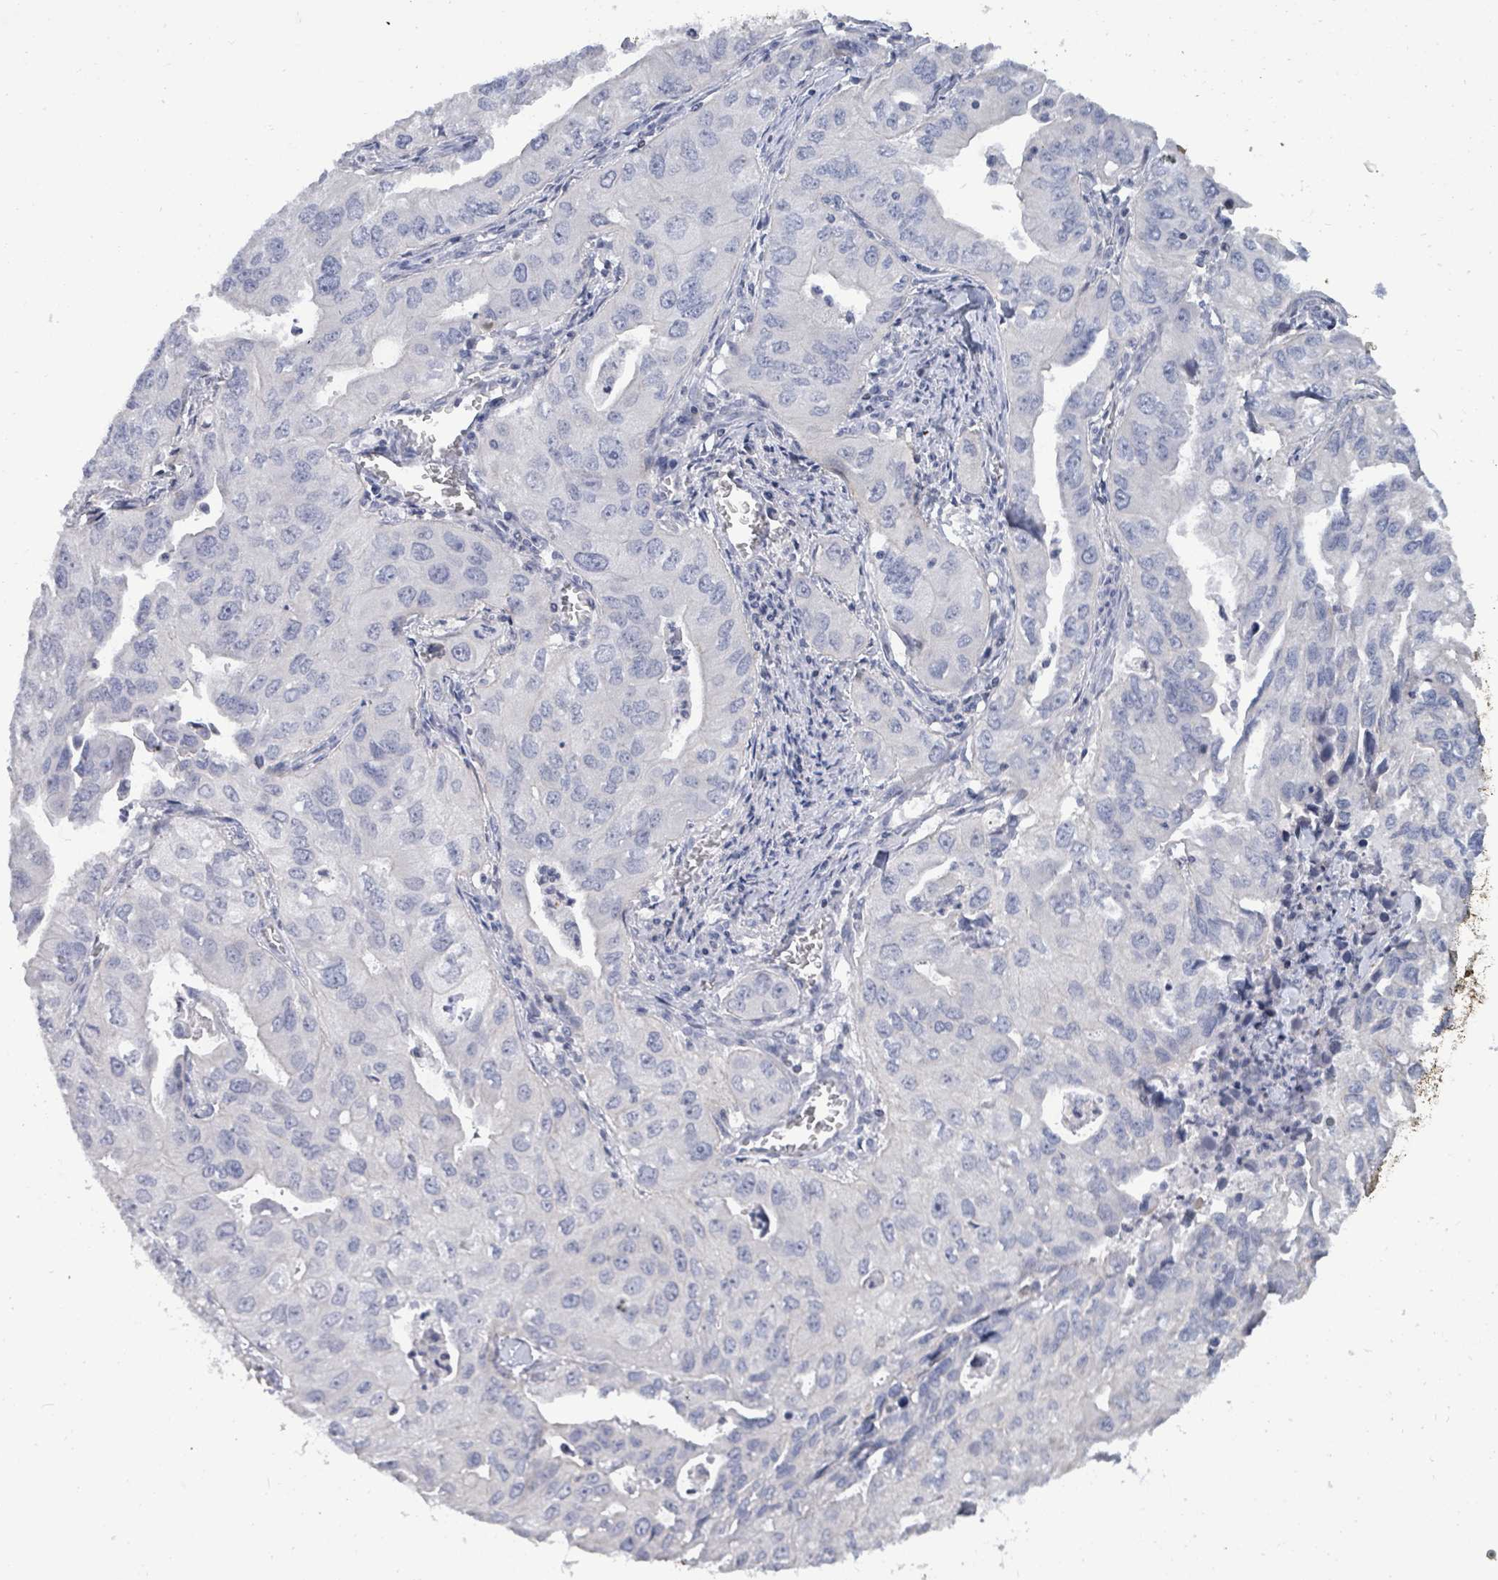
{"staining": {"intensity": "negative", "quantity": "none", "location": "none"}, "tissue": "lung cancer", "cell_type": "Tumor cells", "image_type": "cancer", "snomed": [{"axis": "morphology", "description": "Adenocarcinoma, NOS"}, {"axis": "topography", "description": "Lung"}], "caption": "DAB (3,3'-diaminobenzidine) immunohistochemical staining of human lung cancer exhibits no significant staining in tumor cells. (DAB (3,3'-diaminobenzidine) immunohistochemistry with hematoxylin counter stain).", "gene": "NTN3", "patient": {"sex": "male", "age": 48}}